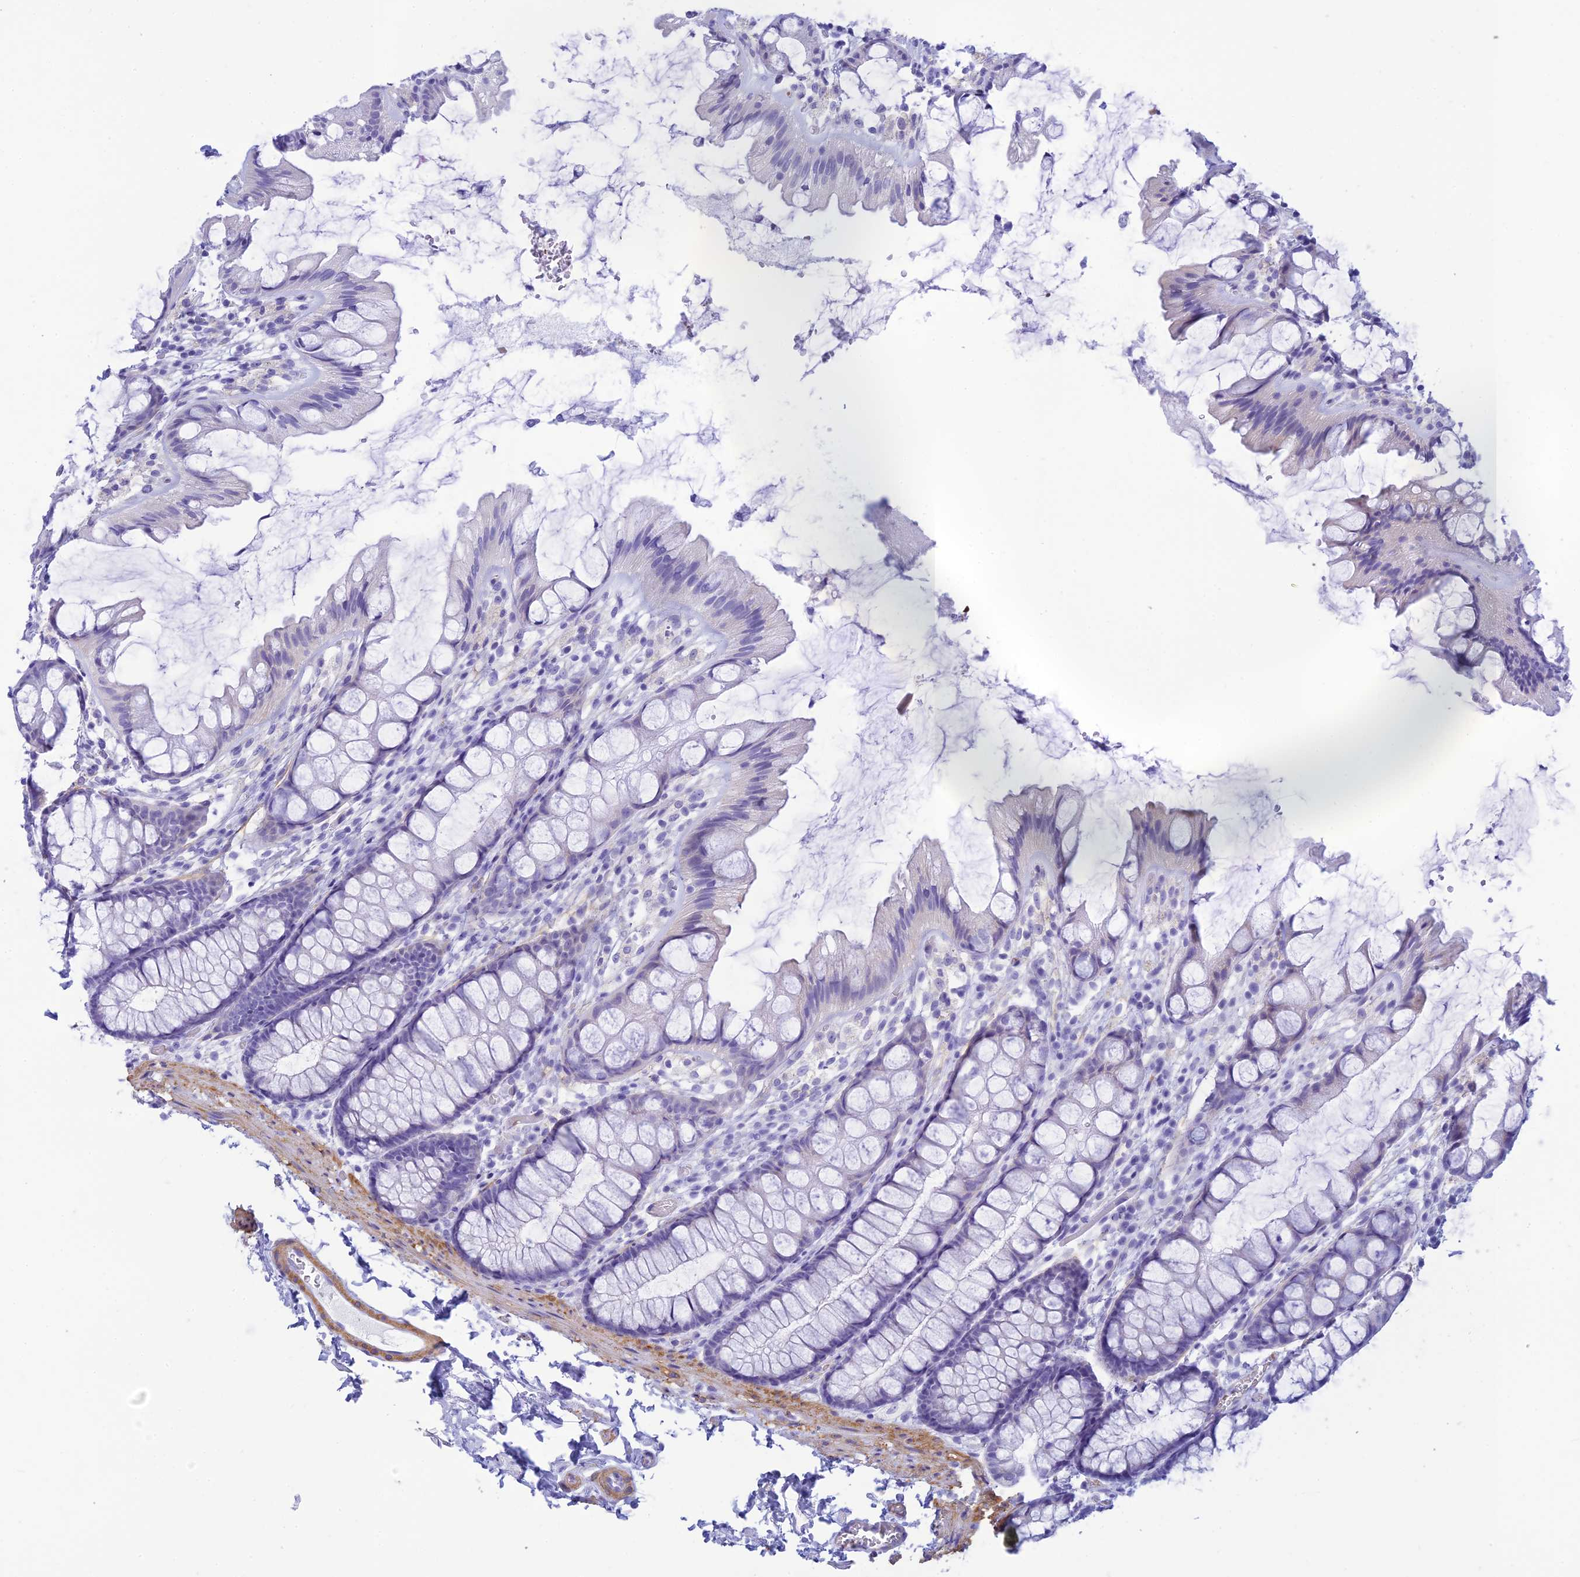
{"staining": {"intensity": "negative", "quantity": "none", "location": "none"}, "tissue": "colon", "cell_type": "Endothelial cells", "image_type": "normal", "snomed": [{"axis": "morphology", "description": "Normal tissue, NOS"}, {"axis": "topography", "description": "Colon"}], "caption": "DAB immunohistochemical staining of normal human colon reveals no significant staining in endothelial cells.", "gene": "FBXW4", "patient": {"sex": "male", "age": 47}}